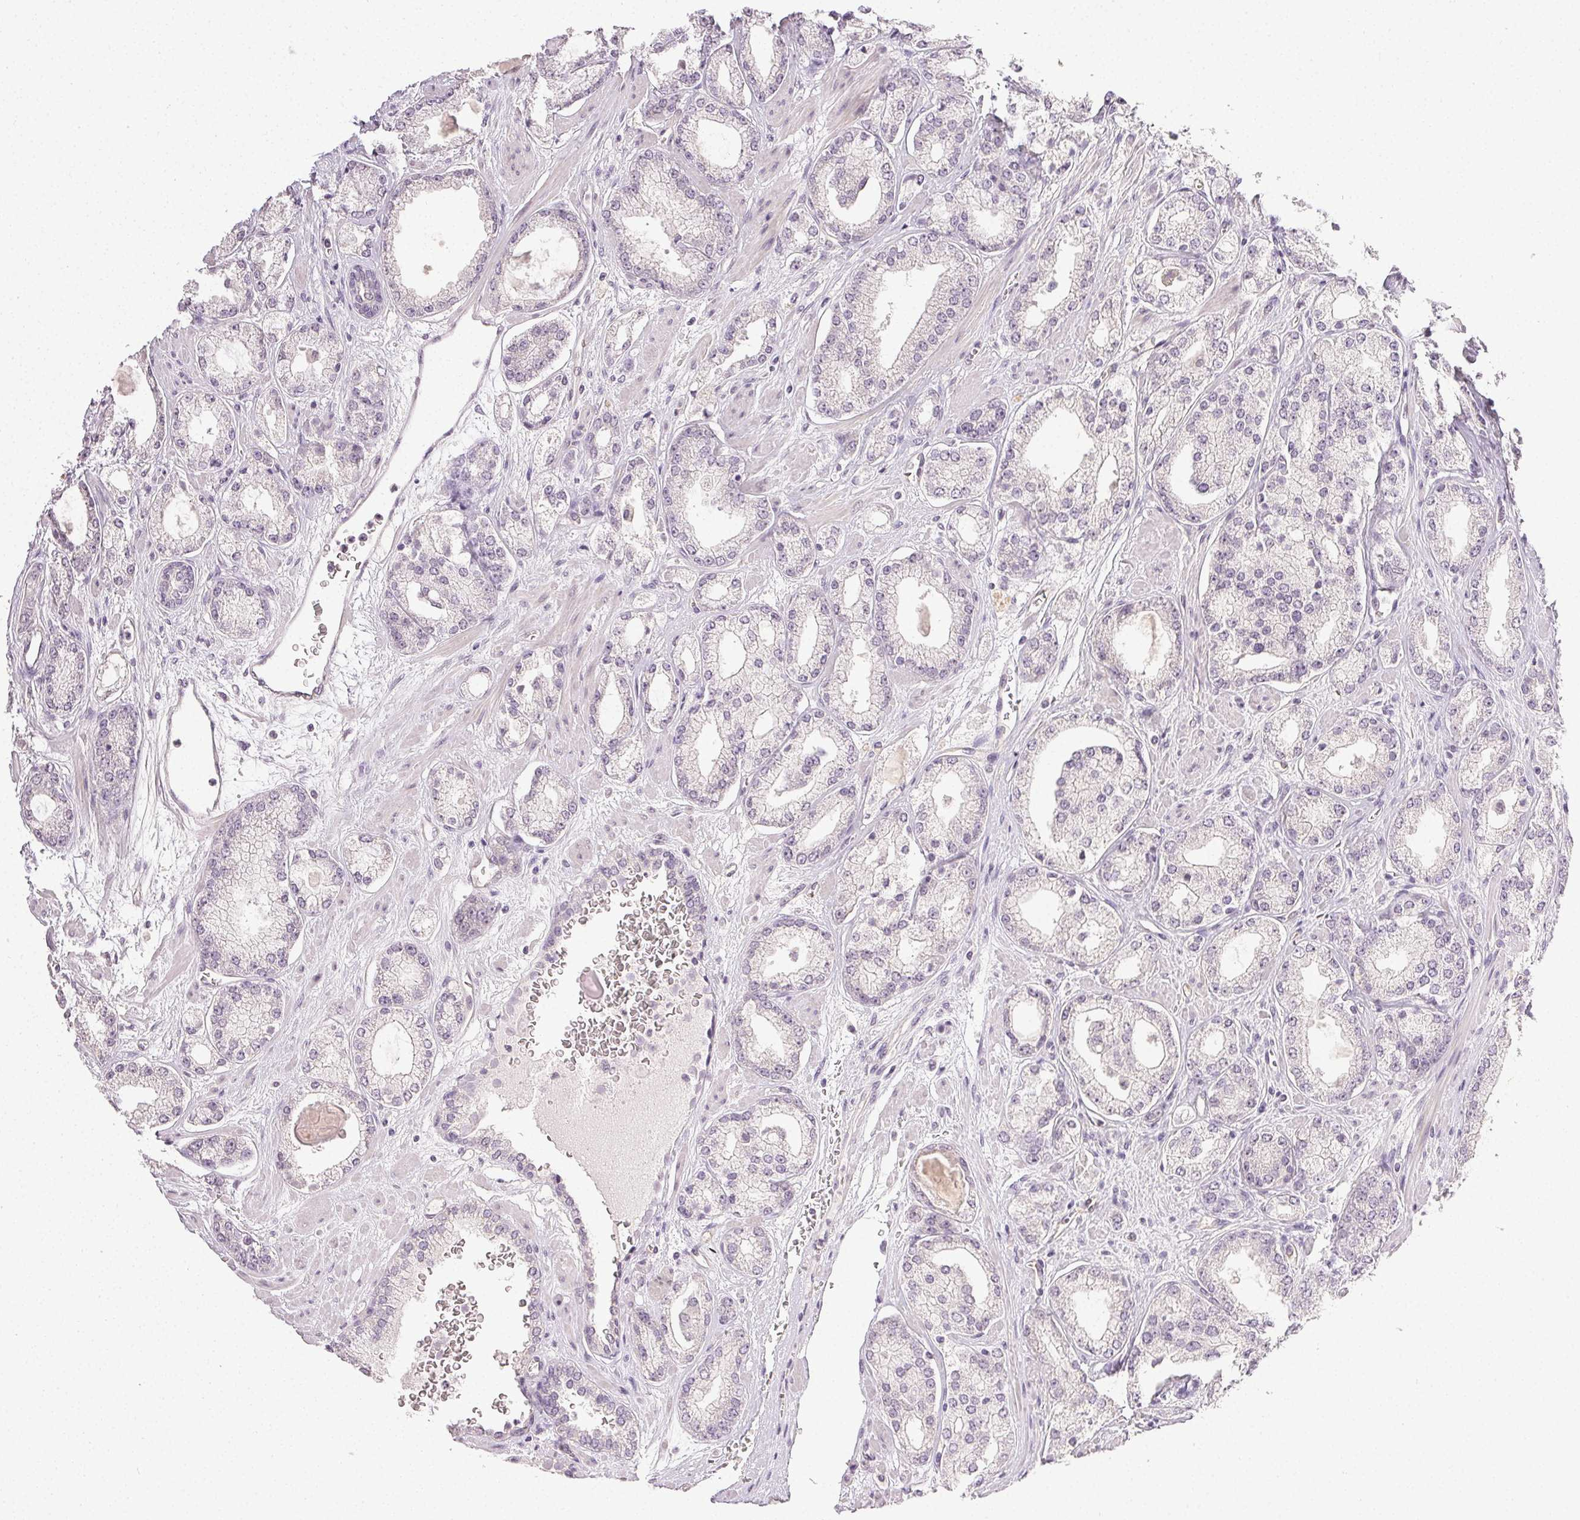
{"staining": {"intensity": "negative", "quantity": "none", "location": "none"}, "tissue": "prostate cancer", "cell_type": "Tumor cells", "image_type": "cancer", "snomed": [{"axis": "morphology", "description": "Adenocarcinoma, High grade"}, {"axis": "topography", "description": "Prostate"}], "caption": "IHC photomicrograph of neoplastic tissue: prostate adenocarcinoma (high-grade) stained with DAB (3,3'-diaminobenzidine) demonstrates no significant protein staining in tumor cells.", "gene": "PLCB1", "patient": {"sex": "male", "age": 64}}